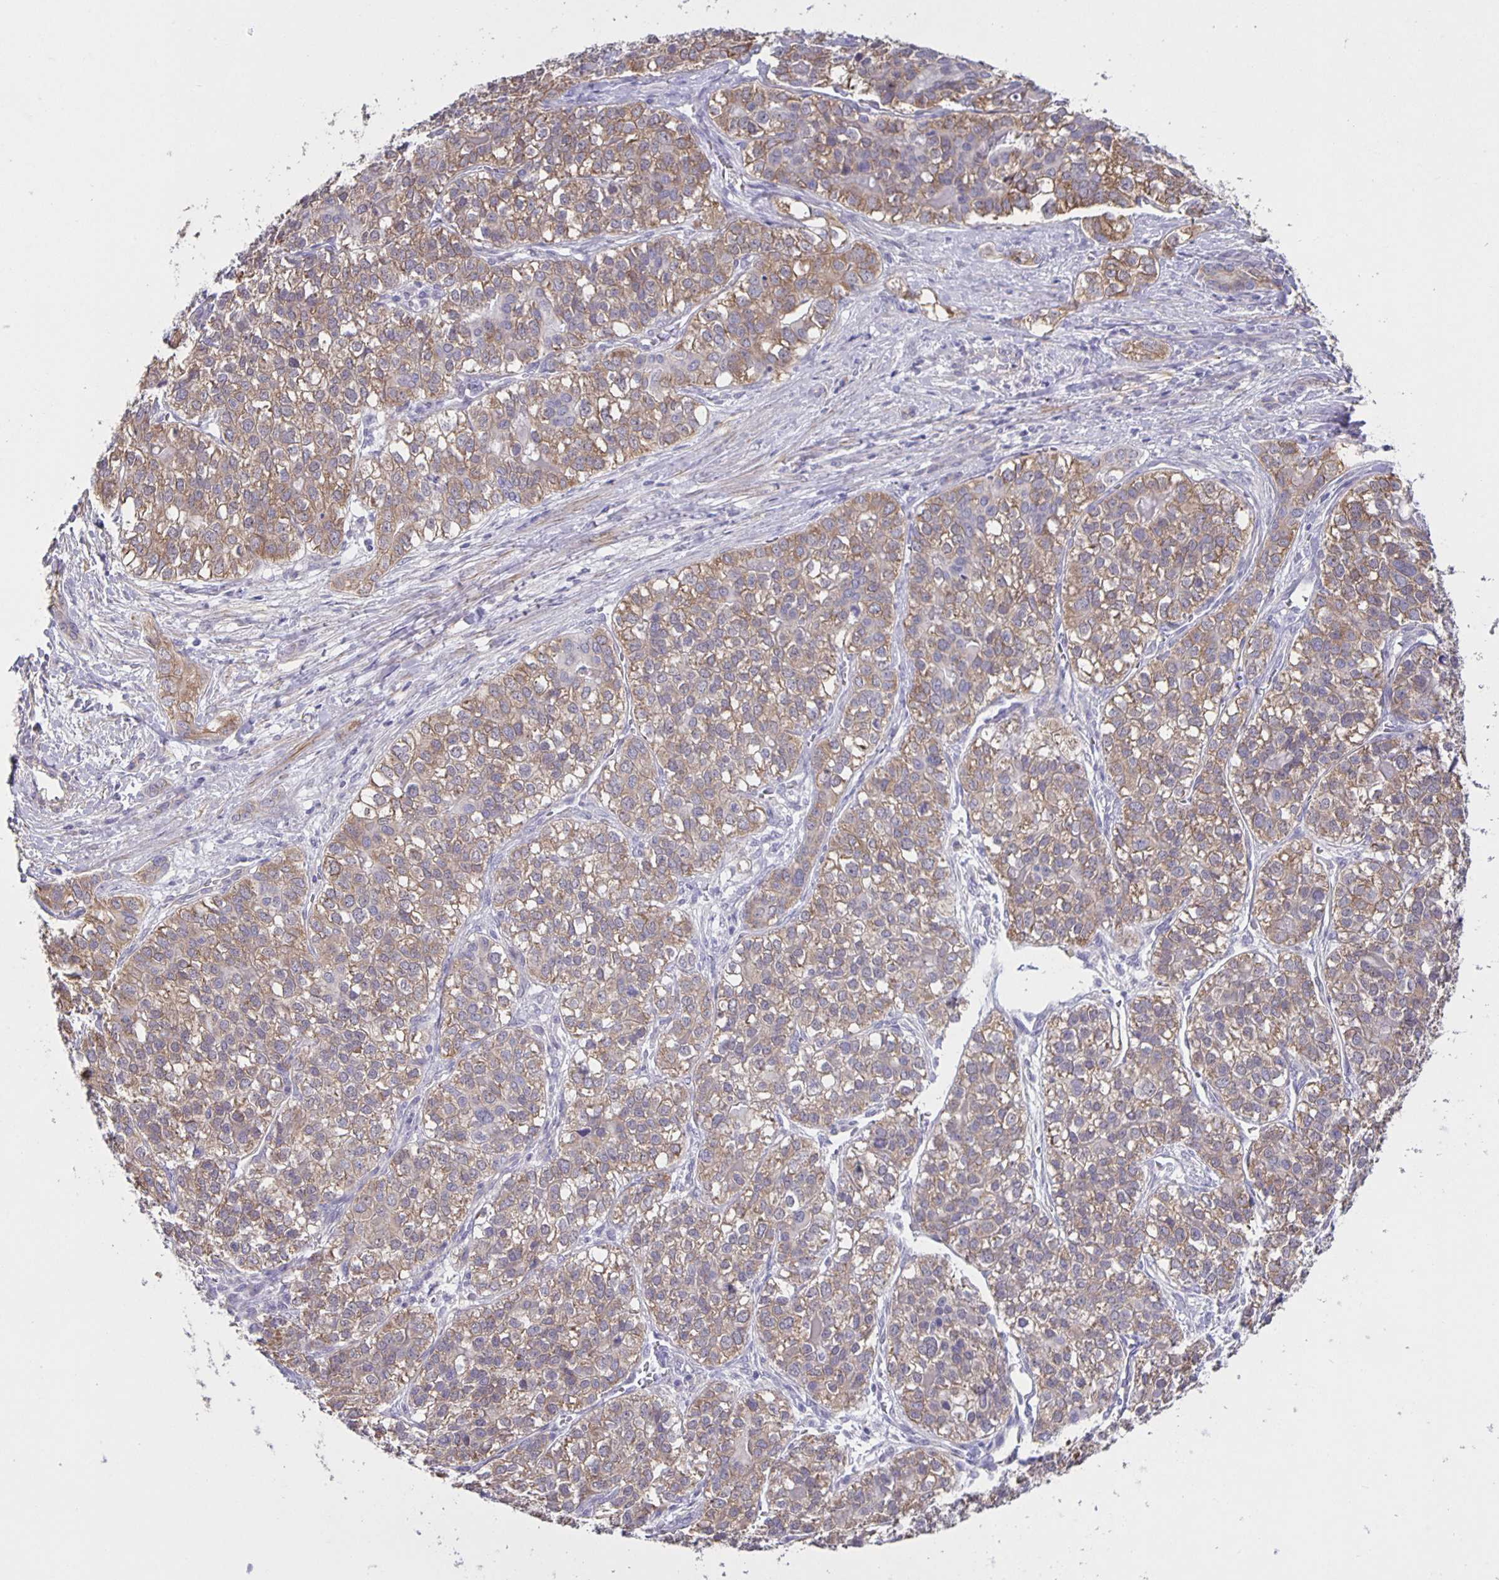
{"staining": {"intensity": "moderate", "quantity": "25%-75%", "location": "cytoplasmic/membranous"}, "tissue": "liver cancer", "cell_type": "Tumor cells", "image_type": "cancer", "snomed": [{"axis": "morphology", "description": "Cholangiocarcinoma"}, {"axis": "topography", "description": "Liver"}], "caption": "Immunohistochemistry (IHC) staining of liver cholangiocarcinoma, which exhibits medium levels of moderate cytoplasmic/membranous positivity in about 25%-75% of tumor cells indicating moderate cytoplasmic/membranous protein staining. The staining was performed using DAB (brown) for protein detection and nuclei were counterstained in hematoxylin (blue).", "gene": "SRCIN1", "patient": {"sex": "male", "age": 56}}